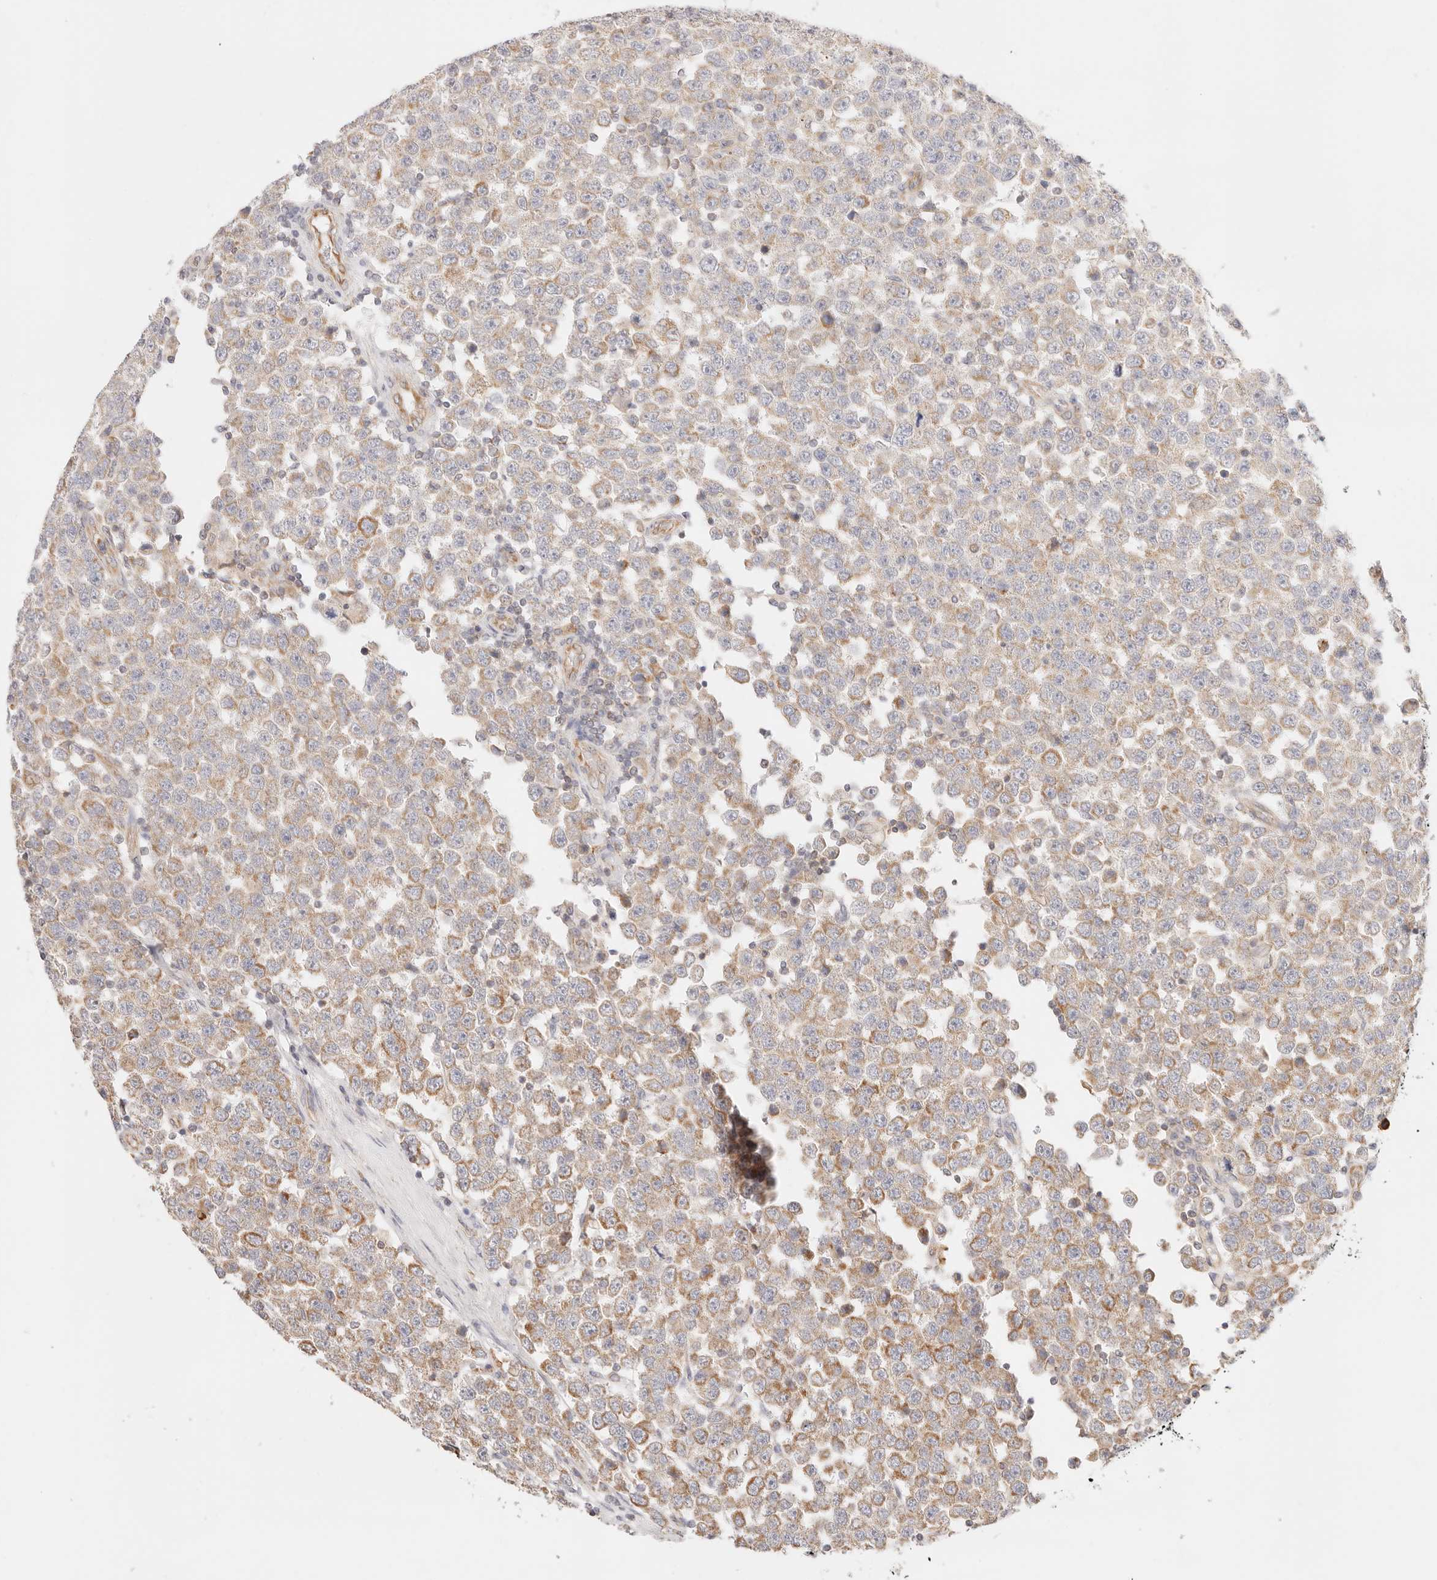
{"staining": {"intensity": "moderate", "quantity": ">75%", "location": "cytoplasmic/membranous"}, "tissue": "testis cancer", "cell_type": "Tumor cells", "image_type": "cancer", "snomed": [{"axis": "morphology", "description": "Seminoma, NOS"}, {"axis": "topography", "description": "Testis"}], "caption": "The histopathology image displays a brown stain indicating the presence of a protein in the cytoplasmic/membranous of tumor cells in testis cancer (seminoma).", "gene": "ZC3H11A", "patient": {"sex": "male", "age": 28}}